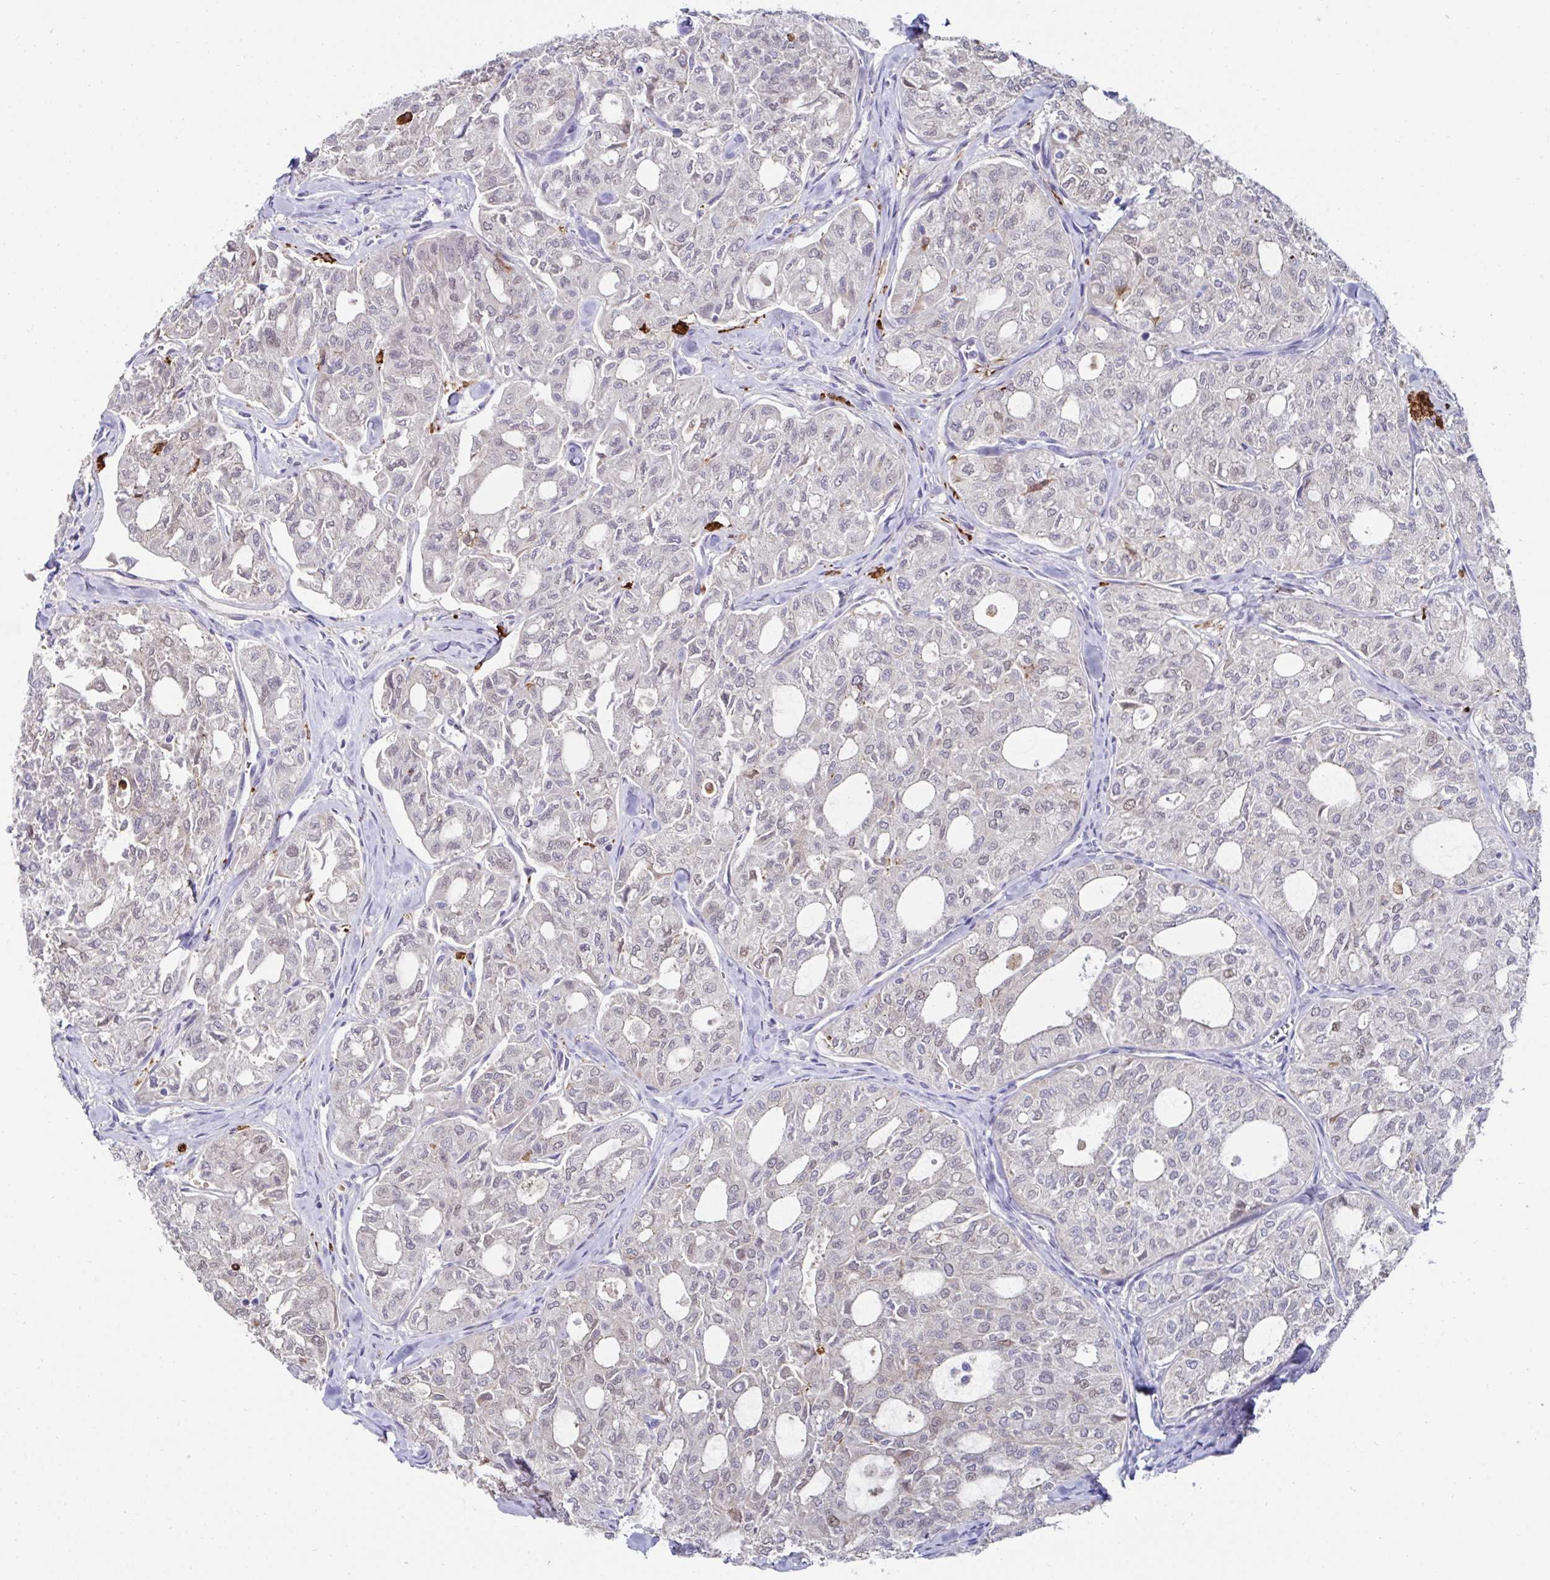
{"staining": {"intensity": "weak", "quantity": "<25%", "location": "nuclear"}, "tissue": "thyroid cancer", "cell_type": "Tumor cells", "image_type": "cancer", "snomed": [{"axis": "morphology", "description": "Follicular adenoma carcinoma, NOS"}, {"axis": "topography", "description": "Thyroid gland"}], "caption": "High magnification brightfield microscopy of thyroid cancer (follicular adenoma carcinoma) stained with DAB (brown) and counterstained with hematoxylin (blue): tumor cells show no significant expression. (DAB immunohistochemistry with hematoxylin counter stain).", "gene": "FBXL13", "patient": {"sex": "male", "age": 75}}